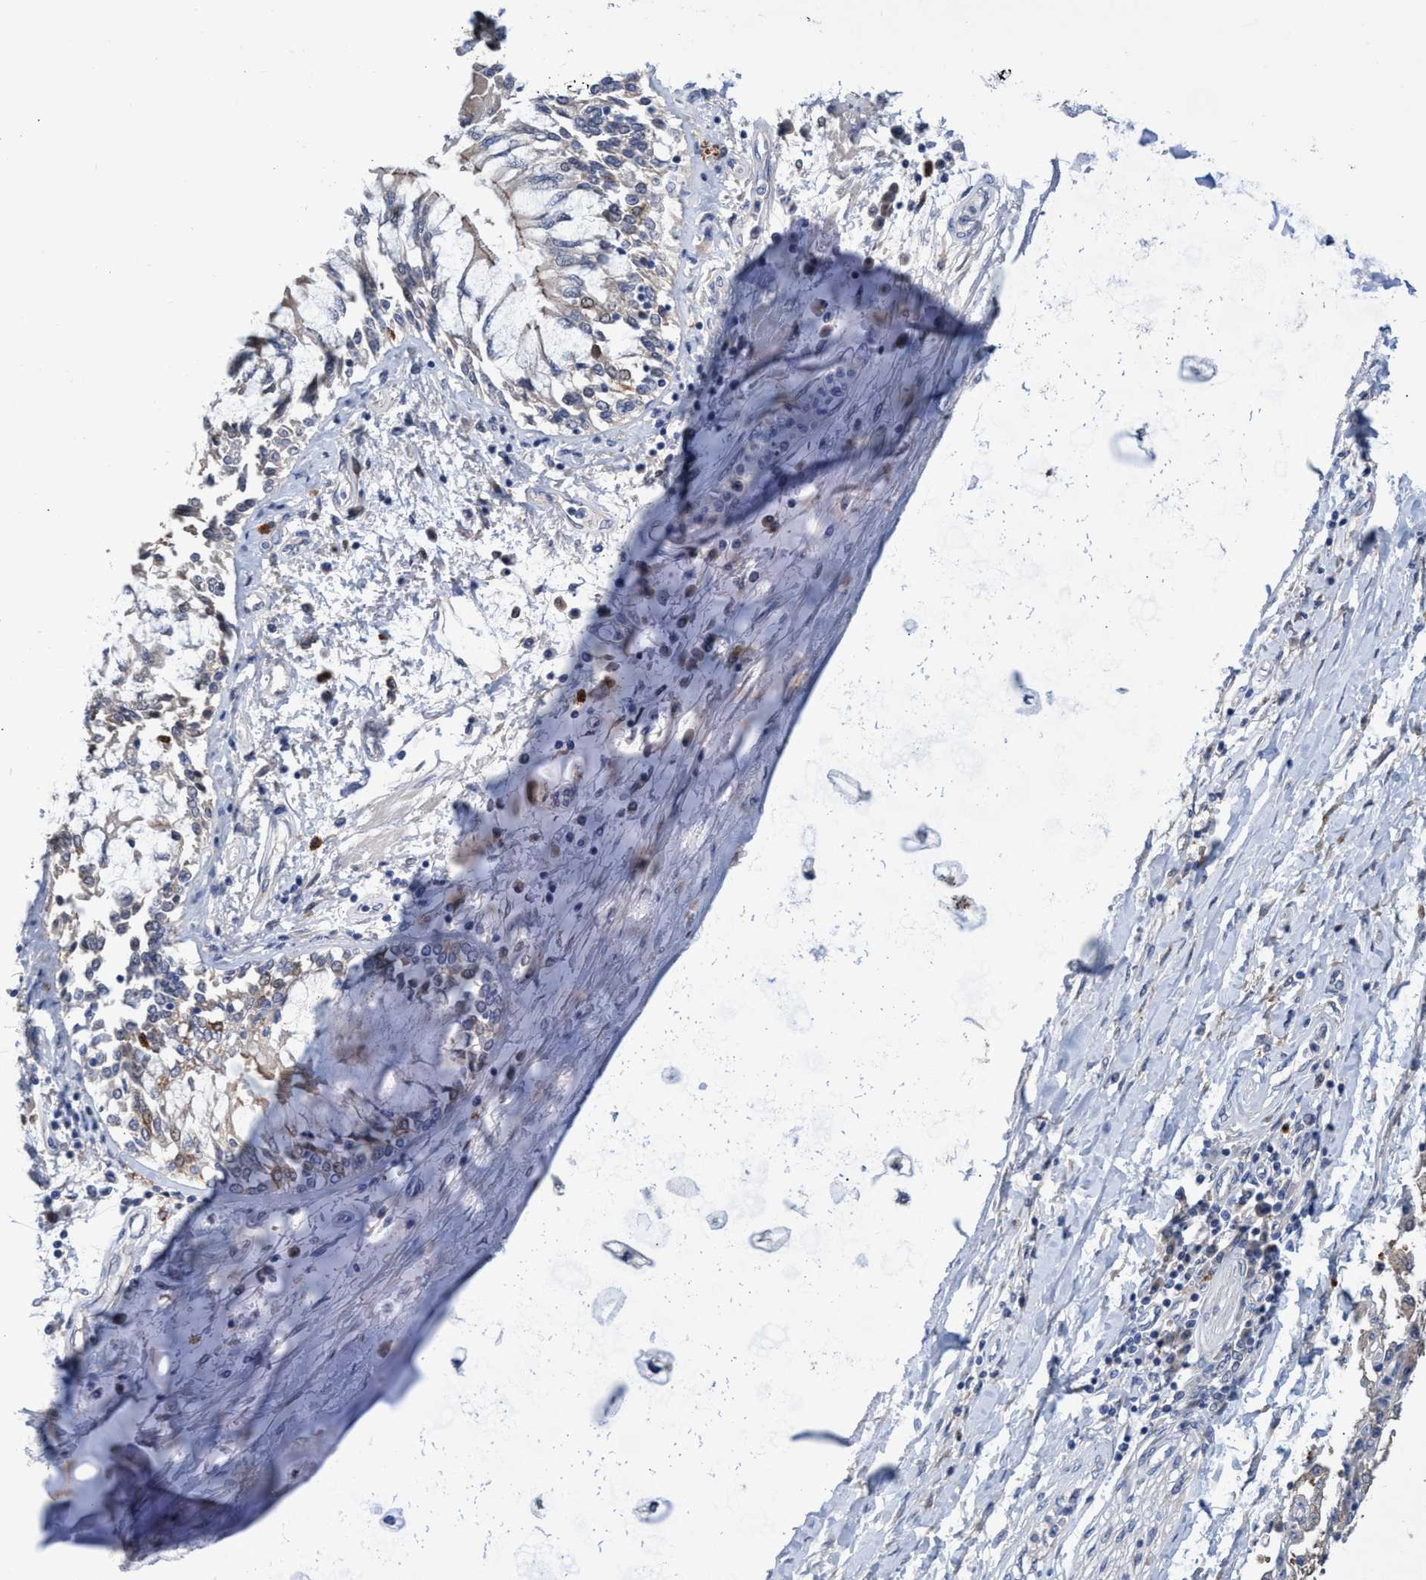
{"staining": {"intensity": "weak", "quantity": "<25%", "location": "cytoplasmic/membranous"}, "tissue": "lung cancer", "cell_type": "Tumor cells", "image_type": "cancer", "snomed": [{"axis": "morphology", "description": "Normal tissue, NOS"}, {"axis": "morphology", "description": "Squamous cell carcinoma, NOS"}, {"axis": "topography", "description": "Lymph node"}, {"axis": "topography", "description": "Cartilage tissue"}, {"axis": "topography", "description": "Bronchus"}, {"axis": "topography", "description": "Lung"}, {"axis": "topography", "description": "Peripheral nerve tissue"}], "caption": "Protein analysis of lung cancer displays no significant expression in tumor cells.", "gene": "SVEP1", "patient": {"sex": "female", "age": 49}}